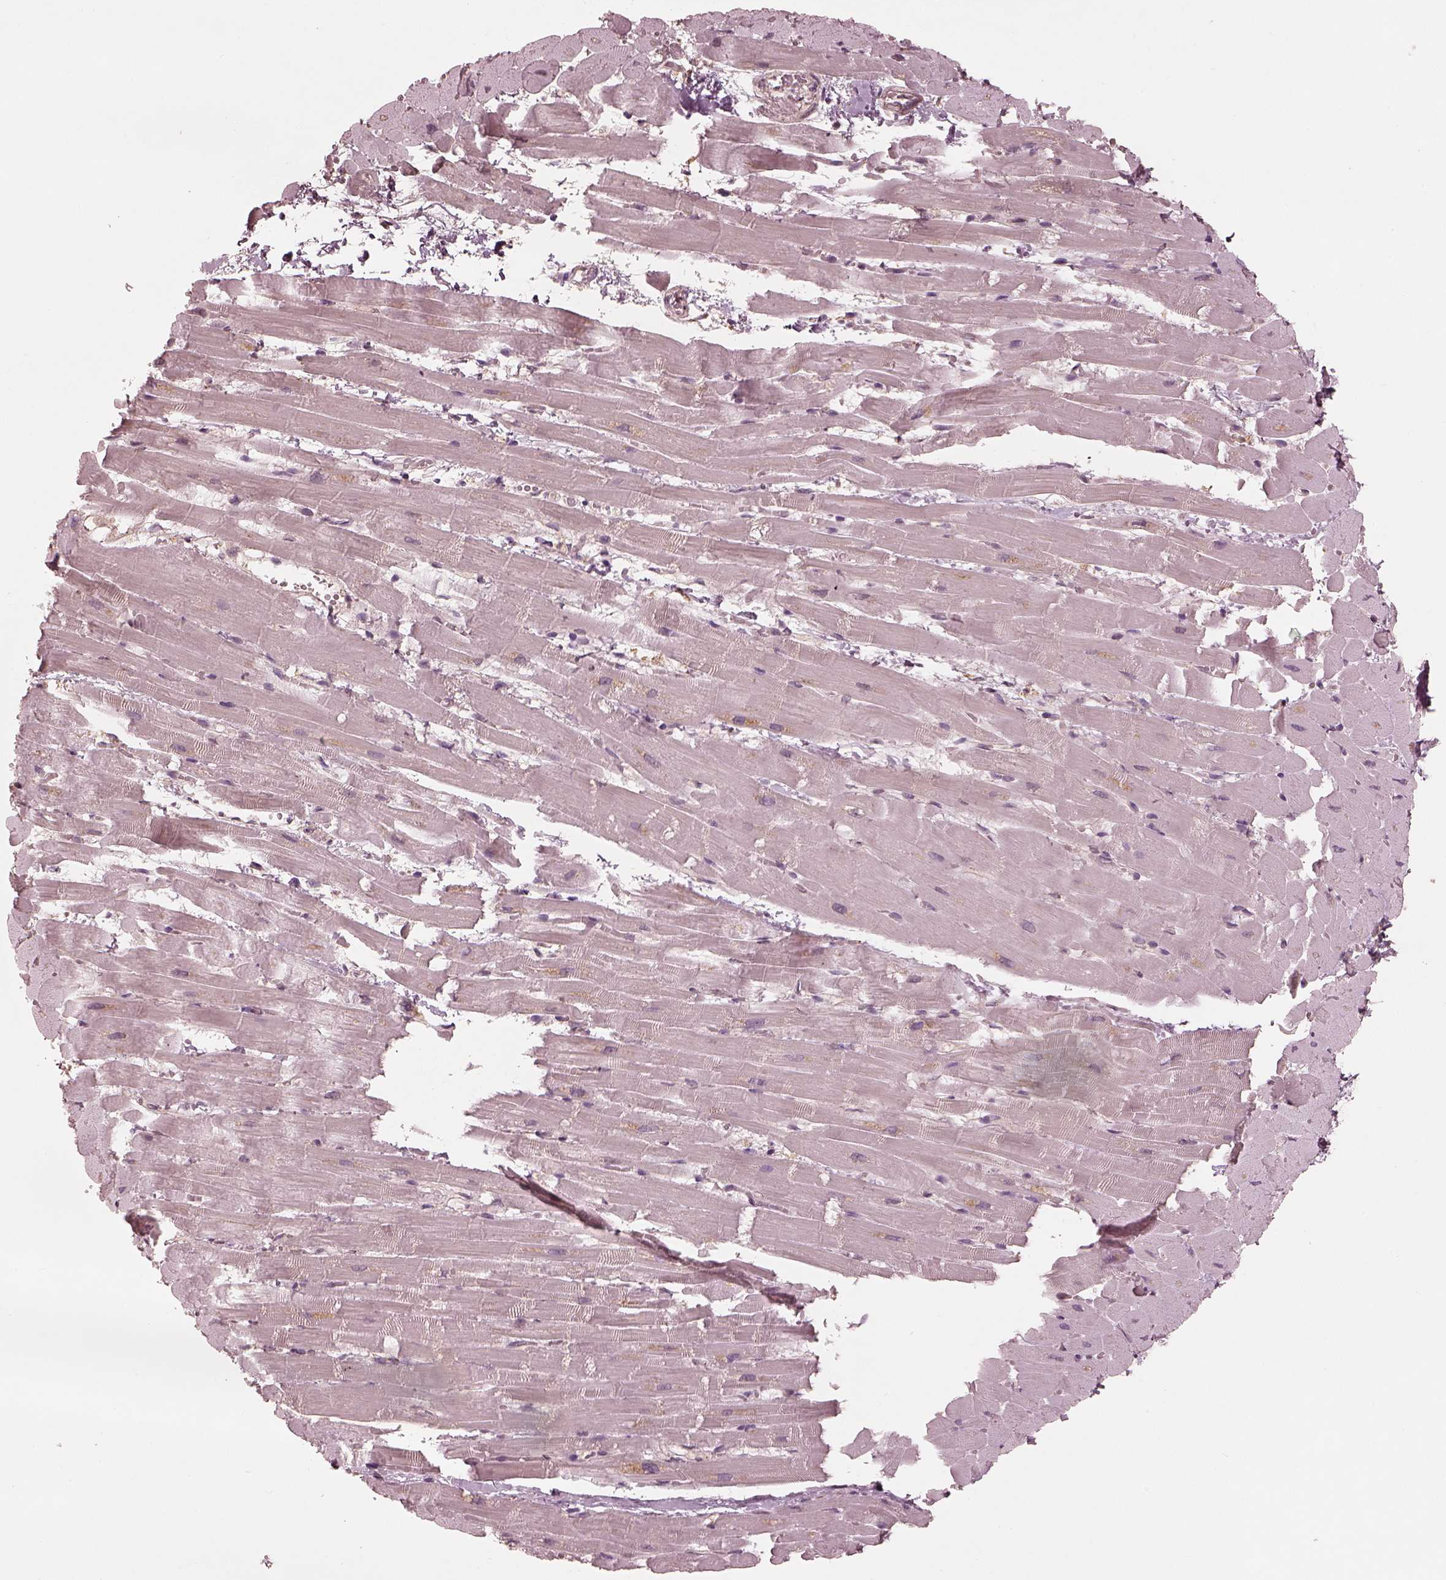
{"staining": {"intensity": "negative", "quantity": "none", "location": "none"}, "tissue": "heart muscle", "cell_type": "Cardiomyocytes", "image_type": "normal", "snomed": [{"axis": "morphology", "description": "Normal tissue, NOS"}, {"axis": "topography", "description": "Heart"}], "caption": "Cardiomyocytes are negative for brown protein staining in unremarkable heart muscle. (DAB IHC, high magnification).", "gene": "CALR3", "patient": {"sex": "male", "age": 37}}